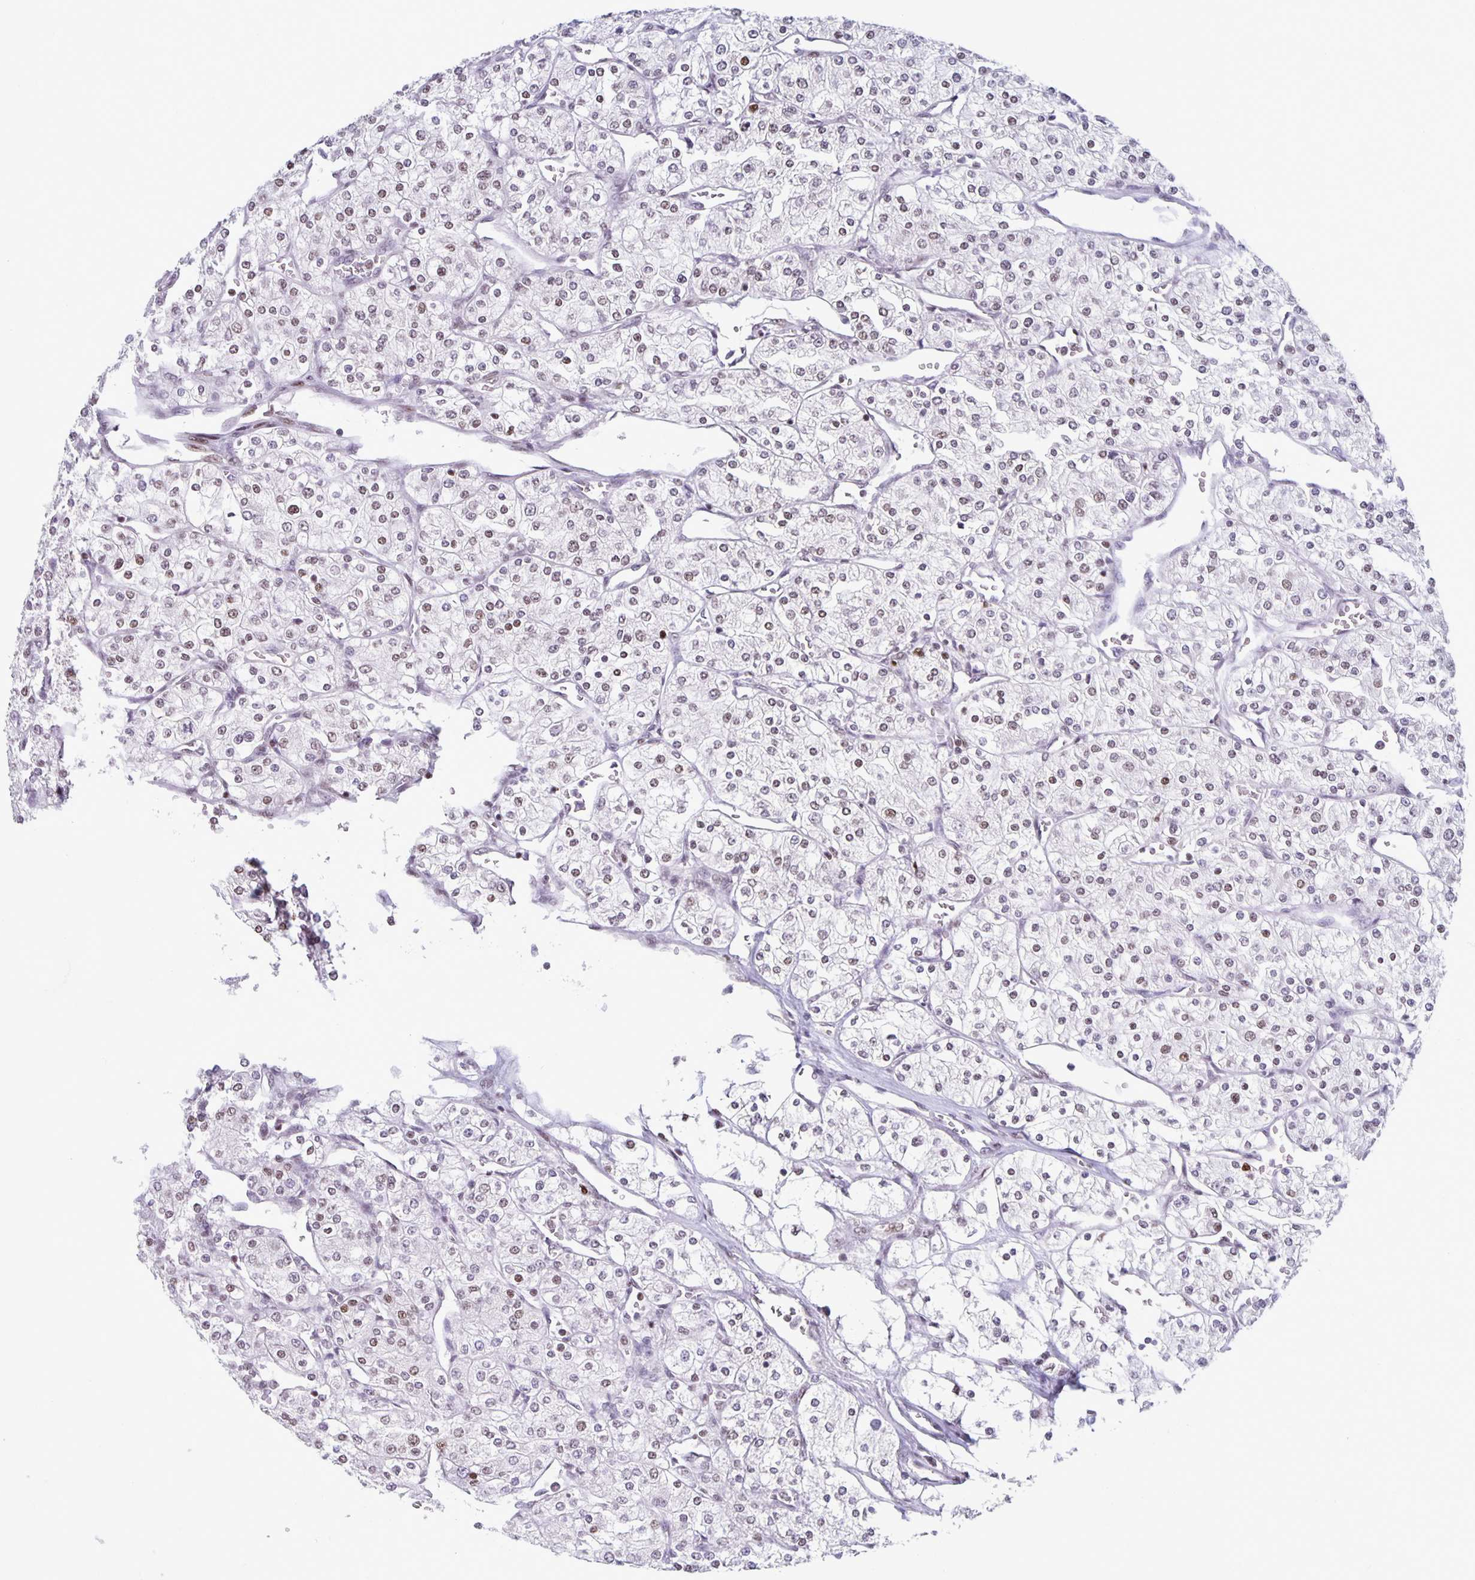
{"staining": {"intensity": "weak", "quantity": "25%-75%", "location": "nuclear"}, "tissue": "renal cancer", "cell_type": "Tumor cells", "image_type": "cancer", "snomed": [{"axis": "morphology", "description": "Adenocarcinoma, NOS"}, {"axis": "topography", "description": "Kidney"}], "caption": "IHC micrograph of renal adenocarcinoma stained for a protein (brown), which displays low levels of weak nuclear positivity in about 25%-75% of tumor cells.", "gene": "JUND", "patient": {"sex": "male", "age": 80}}